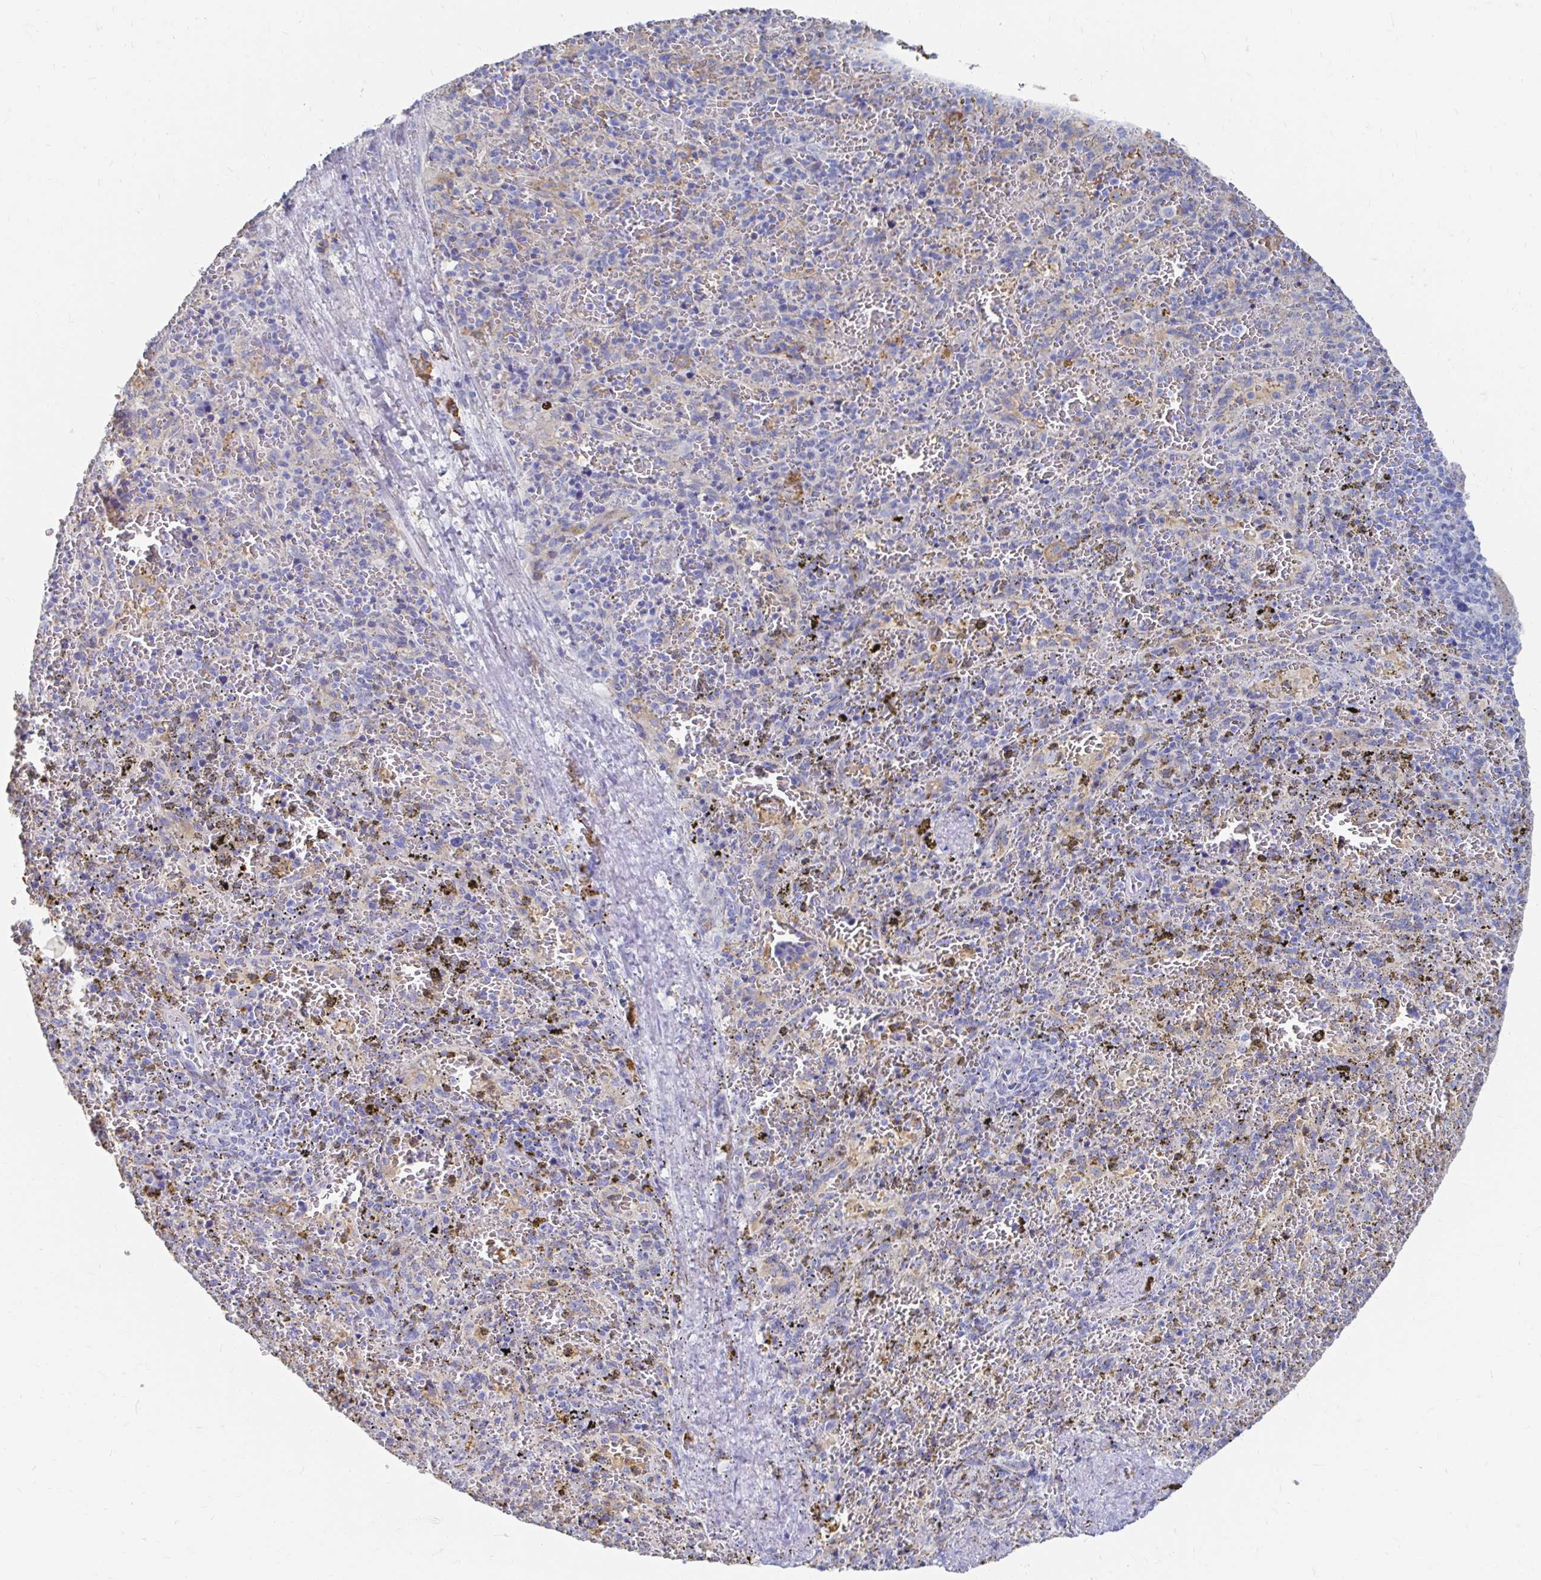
{"staining": {"intensity": "negative", "quantity": "none", "location": "none"}, "tissue": "spleen", "cell_type": "Cells in red pulp", "image_type": "normal", "snomed": [{"axis": "morphology", "description": "Normal tissue, NOS"}, {"axis": "topography", "description": "Spleen"}], "caption": "Immunohistochemistry (IHC) image of benign spleen stained for a protein (brown), which exhibits no expression in cells in red pulp. (IHC, brightfield microscopy, high magnification).", "gene": "LAMC3", "patient": {"sex": "female", "age": 50}}